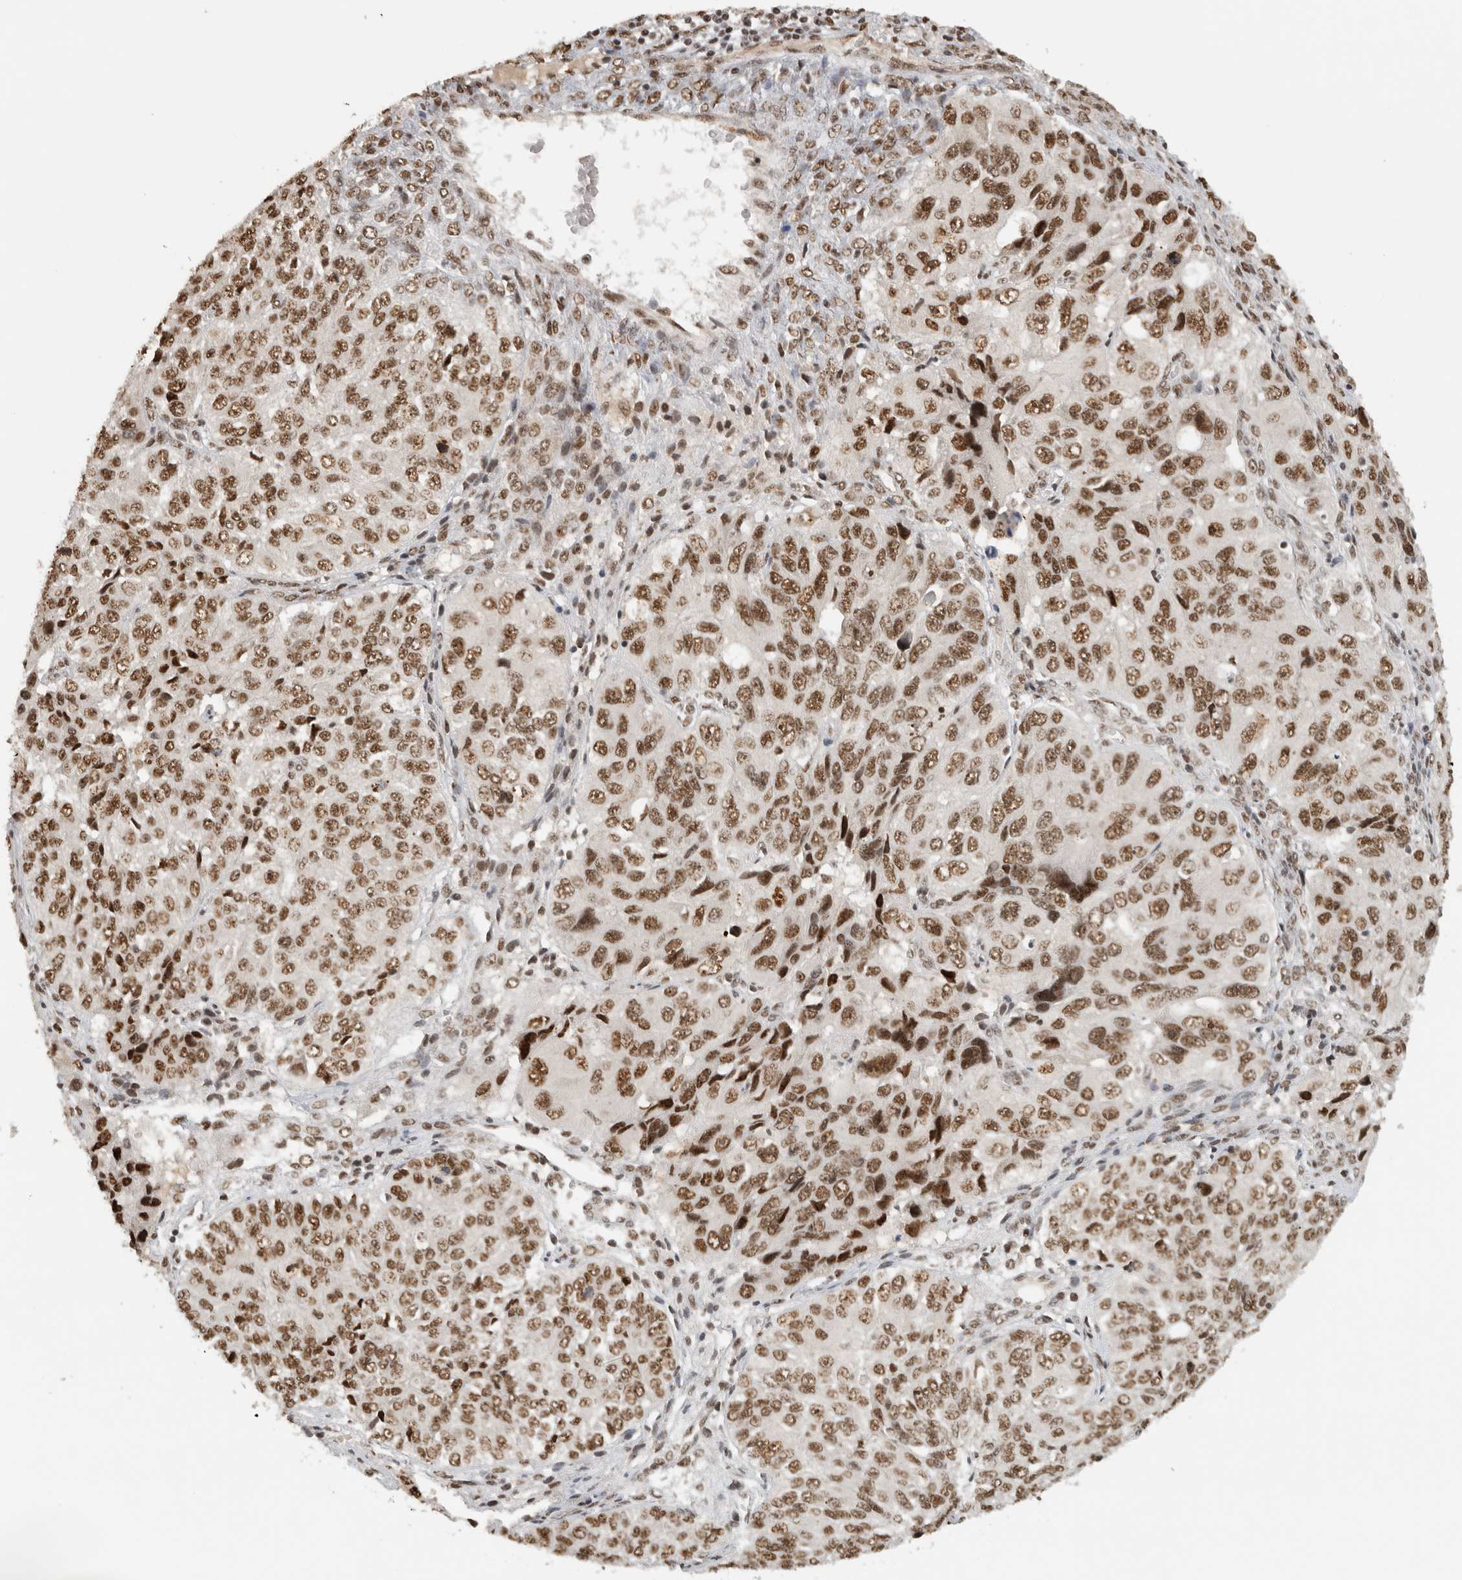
{"staining": {"intensity": "moderate", "quantity": ">75%", "location": "nuclear"}, "tissue": "ovarian cancer", "cell_type": "Tumor cells", "image_type": "cancer", "snomed": [{"axis": "morphology", "description": "Carcinoma, endometroid"}, {"axis": "topography", "description": "Ovary"}], "caption": "This micrograph exhibits immunohistochemistry (IHC) staining of ovarian endometroid carcinoma, with medium moderate nuclear expression in approximately >75% of tumor cells.", "gene": "EBNA1BP2", "patient": {"sex": "female", "age": 51}}